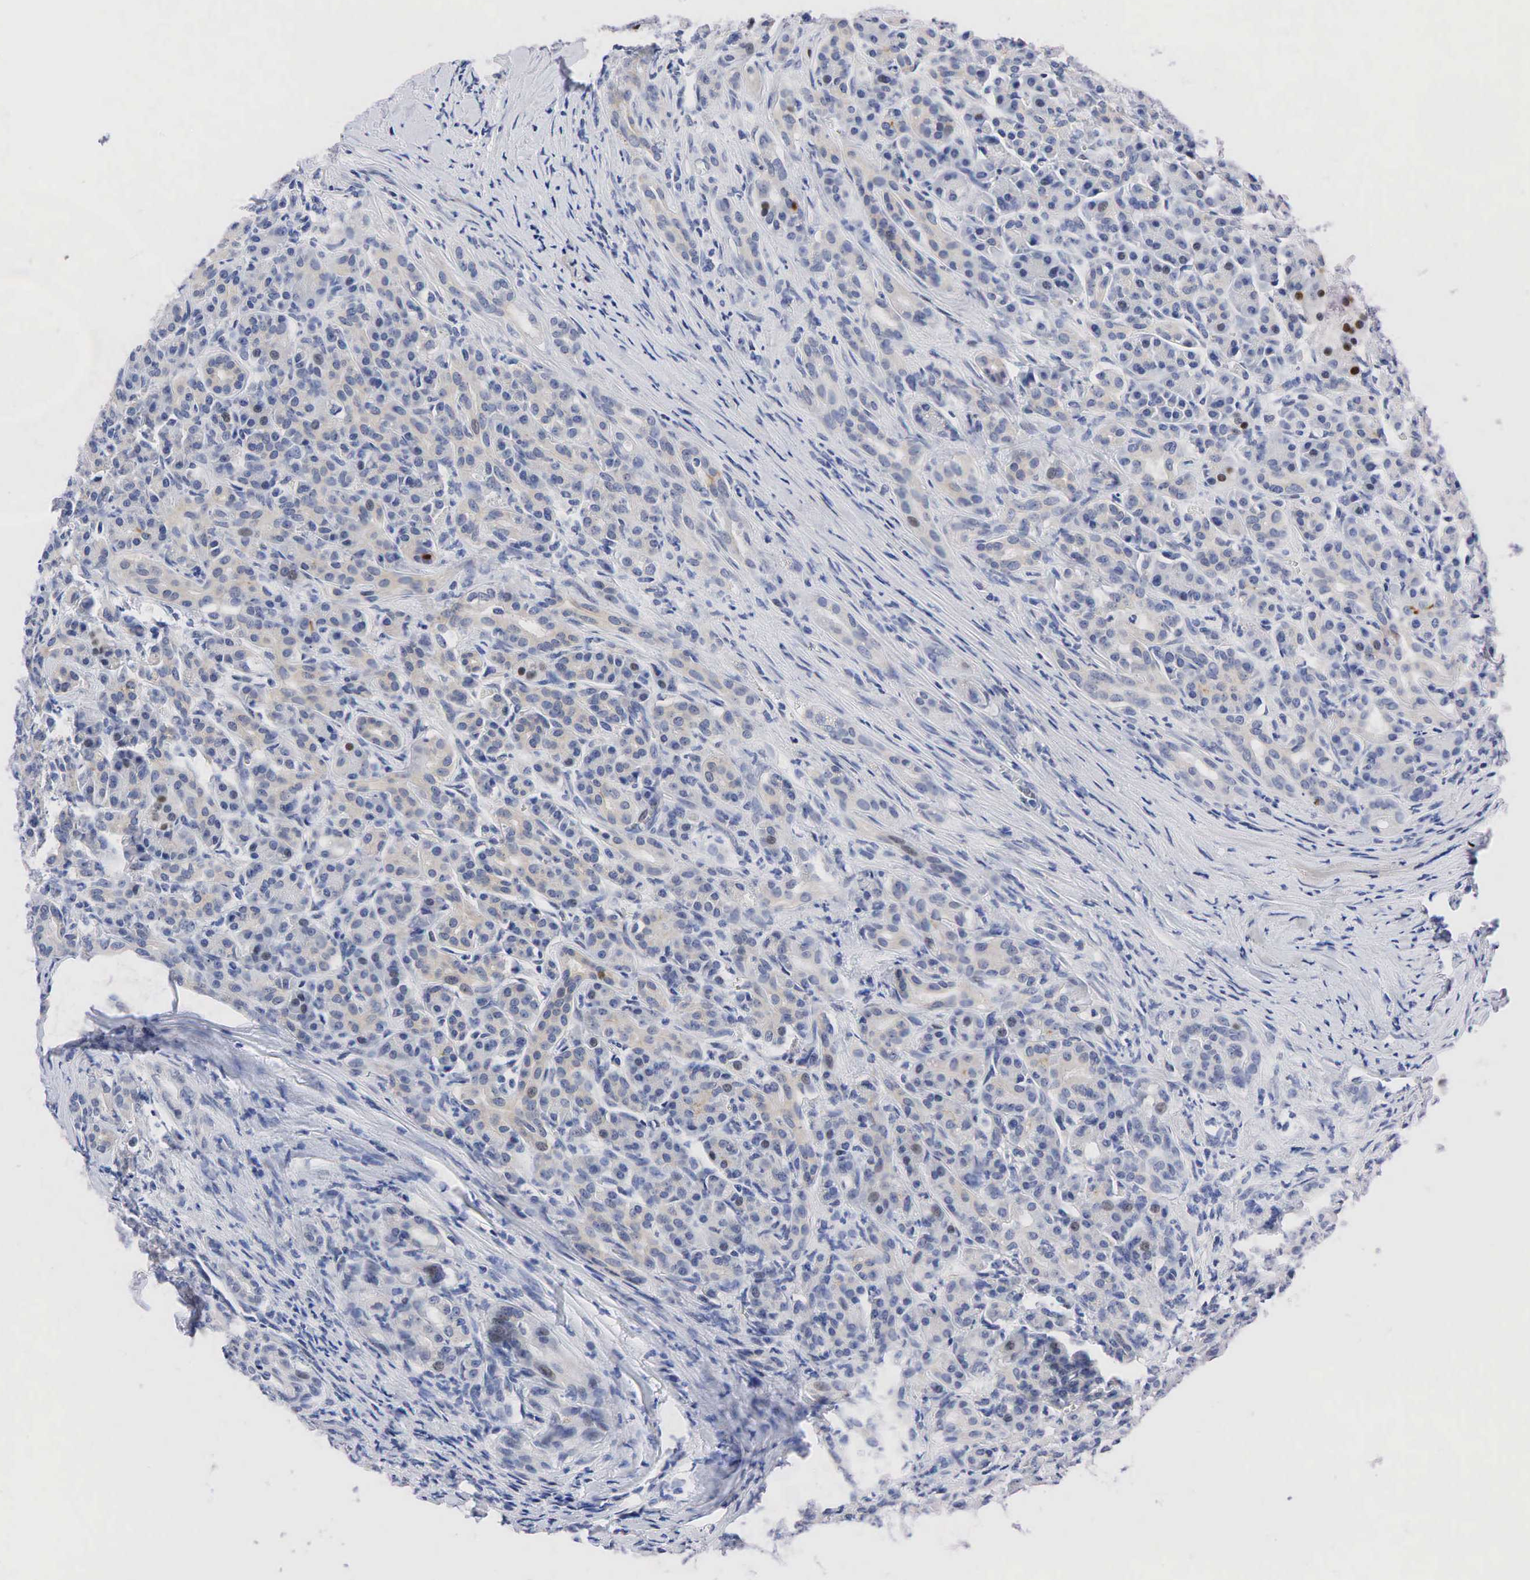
{"staining": {"intensity": "moderate", "quantity": "<25%", "location": "nuclear"}, "tissue": "pancreas", "cell_type": "Exocrine glandular cells", "image_type": "normal", "snomed": [{"axis": "morphology", "description": "Normal tissue, NOS"}, {"axis": "topography", "description": "Lymph node"}, {"axis": "topography", "description": "Pancreas"}], "caption": "Exocrine glandular cells show low levels of moderate nuclear positivity in approximately <25% of cells in normal human pancreas.", "gene": "PGR", "patient": {"sex": "male", "age": 59}}